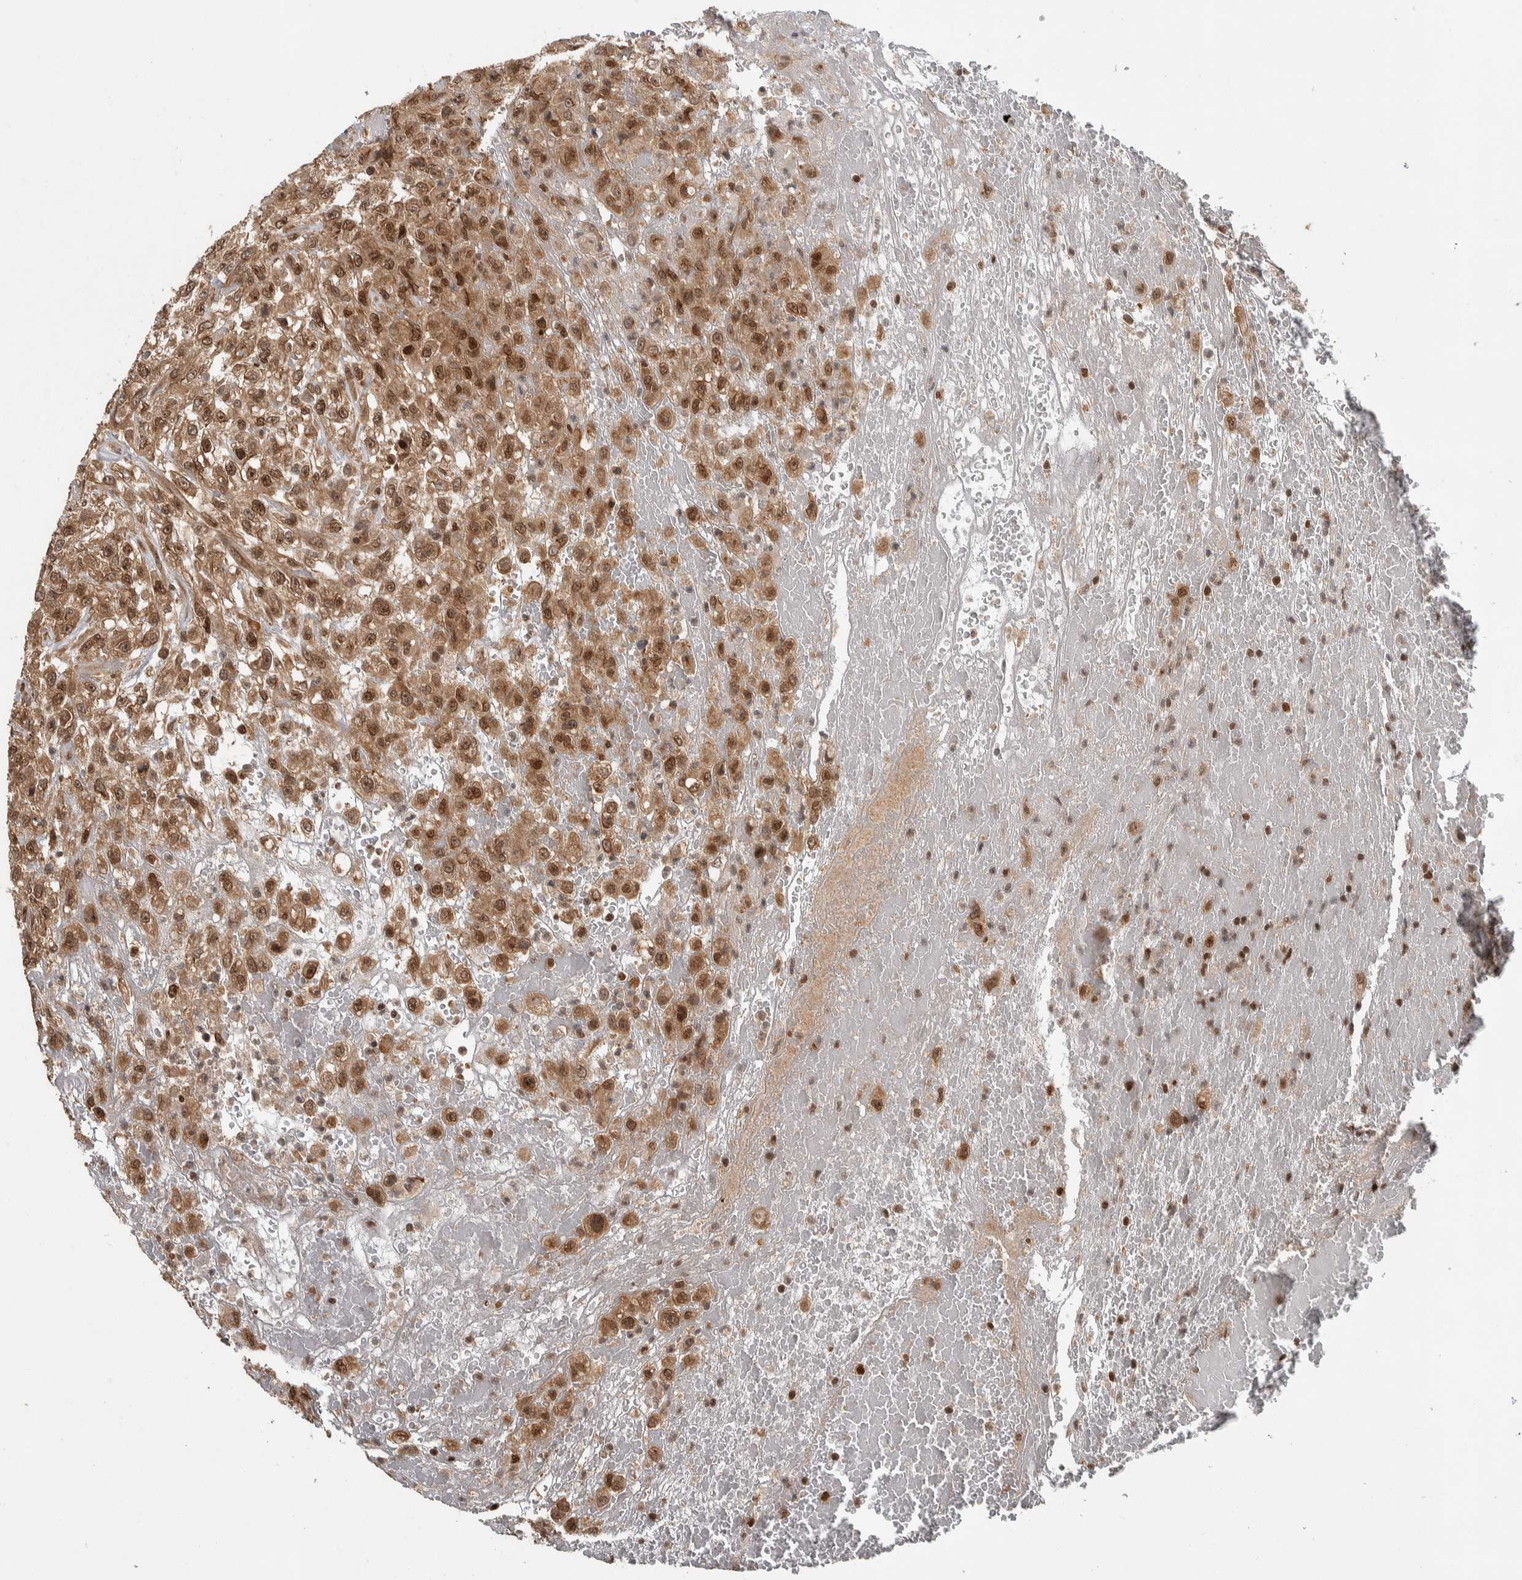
{"staining": {"intensity": "moderate", "quantity": ">75%", "location": "cytoplasmic/membranous,nuclear"}, "tissue": "urothelial cancer", "cell_type": "Tumor cells", "image_type": "cancer", "snomed": [{"axis": "morphology", "description": "Urothelial carcinoma, High grade"}, {"axis": "topography", "description": "Urinary bladder"}], "caption": "Urothelial cancer stained with a protein marker displays moderate staining in tumor cells.", "gene": "RPS6KA4", "patient": {"sex": "male", "age": 46}}